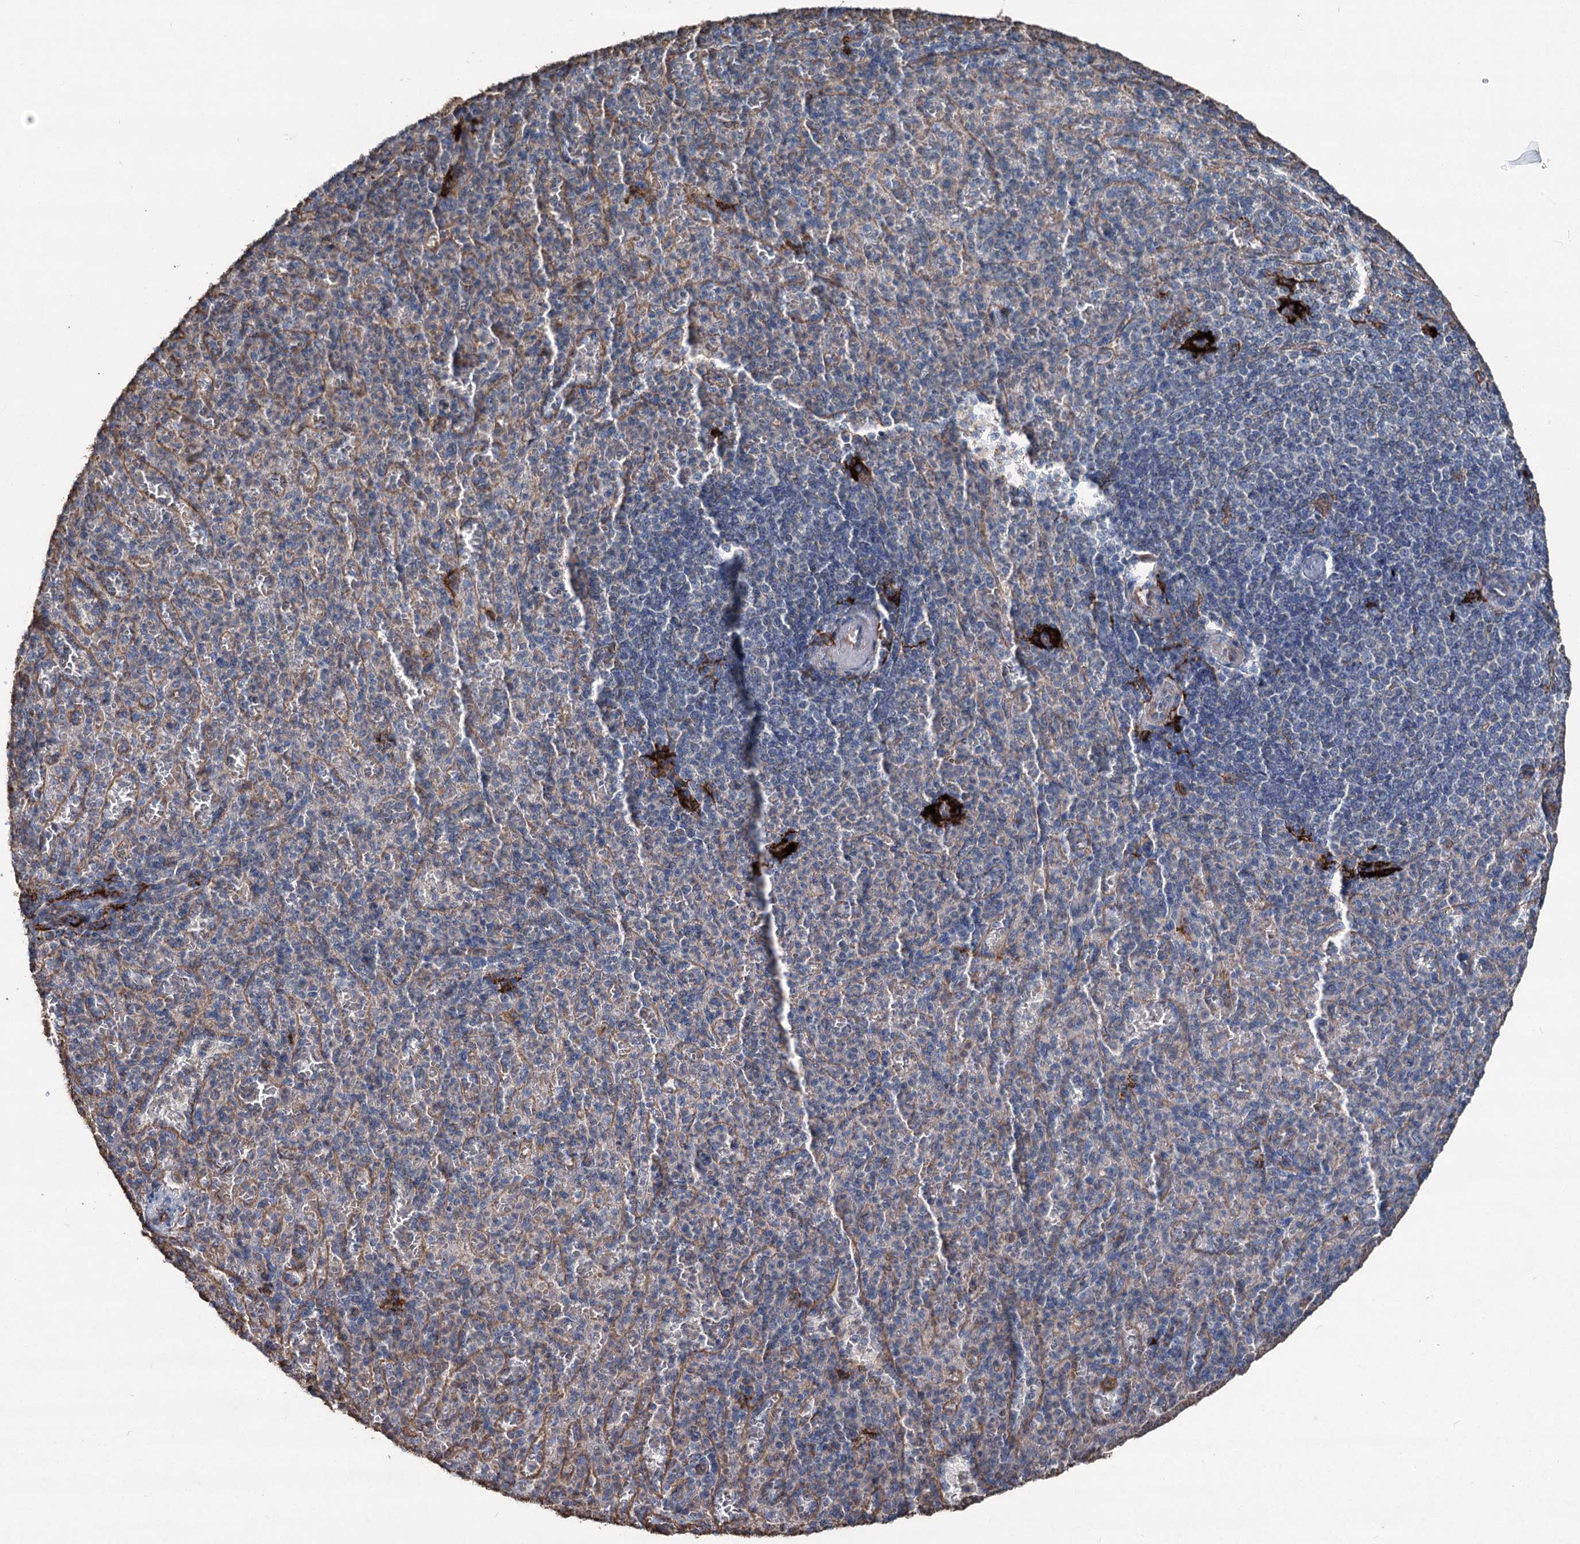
{"staining": {"intensity": "negative", "quantity": "none", "location": "none"}, "tissue": "spleen", "cell_type": "Cells in red pulp", "image_type": "normal", "snomed": [{"axis": "morphology", "description": "Normal tissue, NOS"}, {"axis": "topography", "description": "Spleen"}], "caption": "DAB (3,3'-diaminobenzidine) immunohistochemical staining of unremarkable human spleen exhibits no significant expression in cells in red pulp.", "gene": "CLEC4M", "patient": {"sex": "female", "age": 74}}